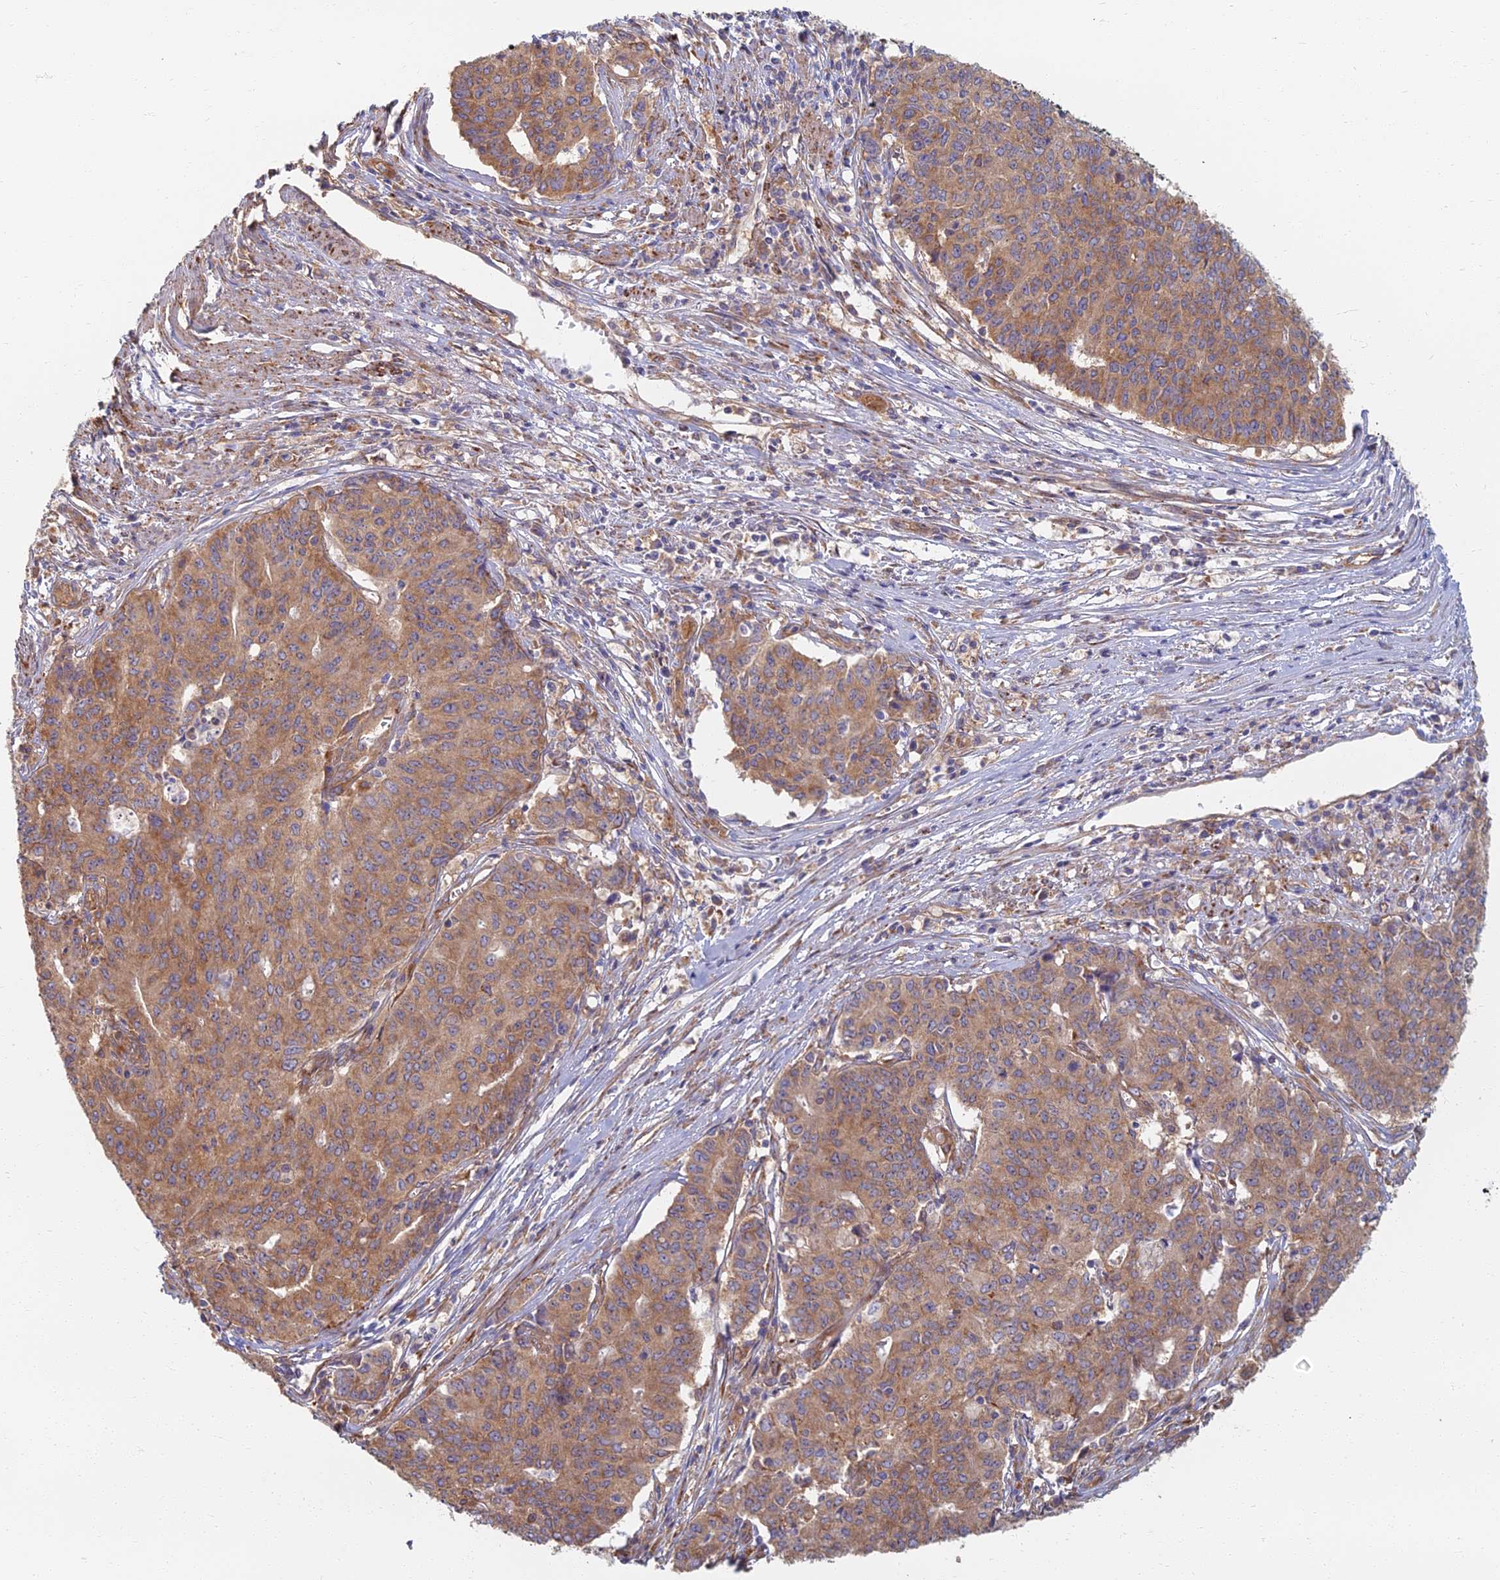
{"staining": {"intensity": "moderate", "quantity": ">75%", "location": "cytoplasmic/membranous"}, "tissue": "endometrial cancer", "cell_type": "Tumor cells", "image_type": "cancer", "snomed": [{"axis": "morphology", "description": "Adenocarcinoma, NOS"}, {"axis": "topography", "description": "Endometrium"}], "caption": "Adenocarcinoma (endometrial) tissue exhibits moderate cytoplasmic/membranous staining in approximately >75% of tumor cells", "gene": "RBSN", "patient": {"sex": "female", "age": 59}}